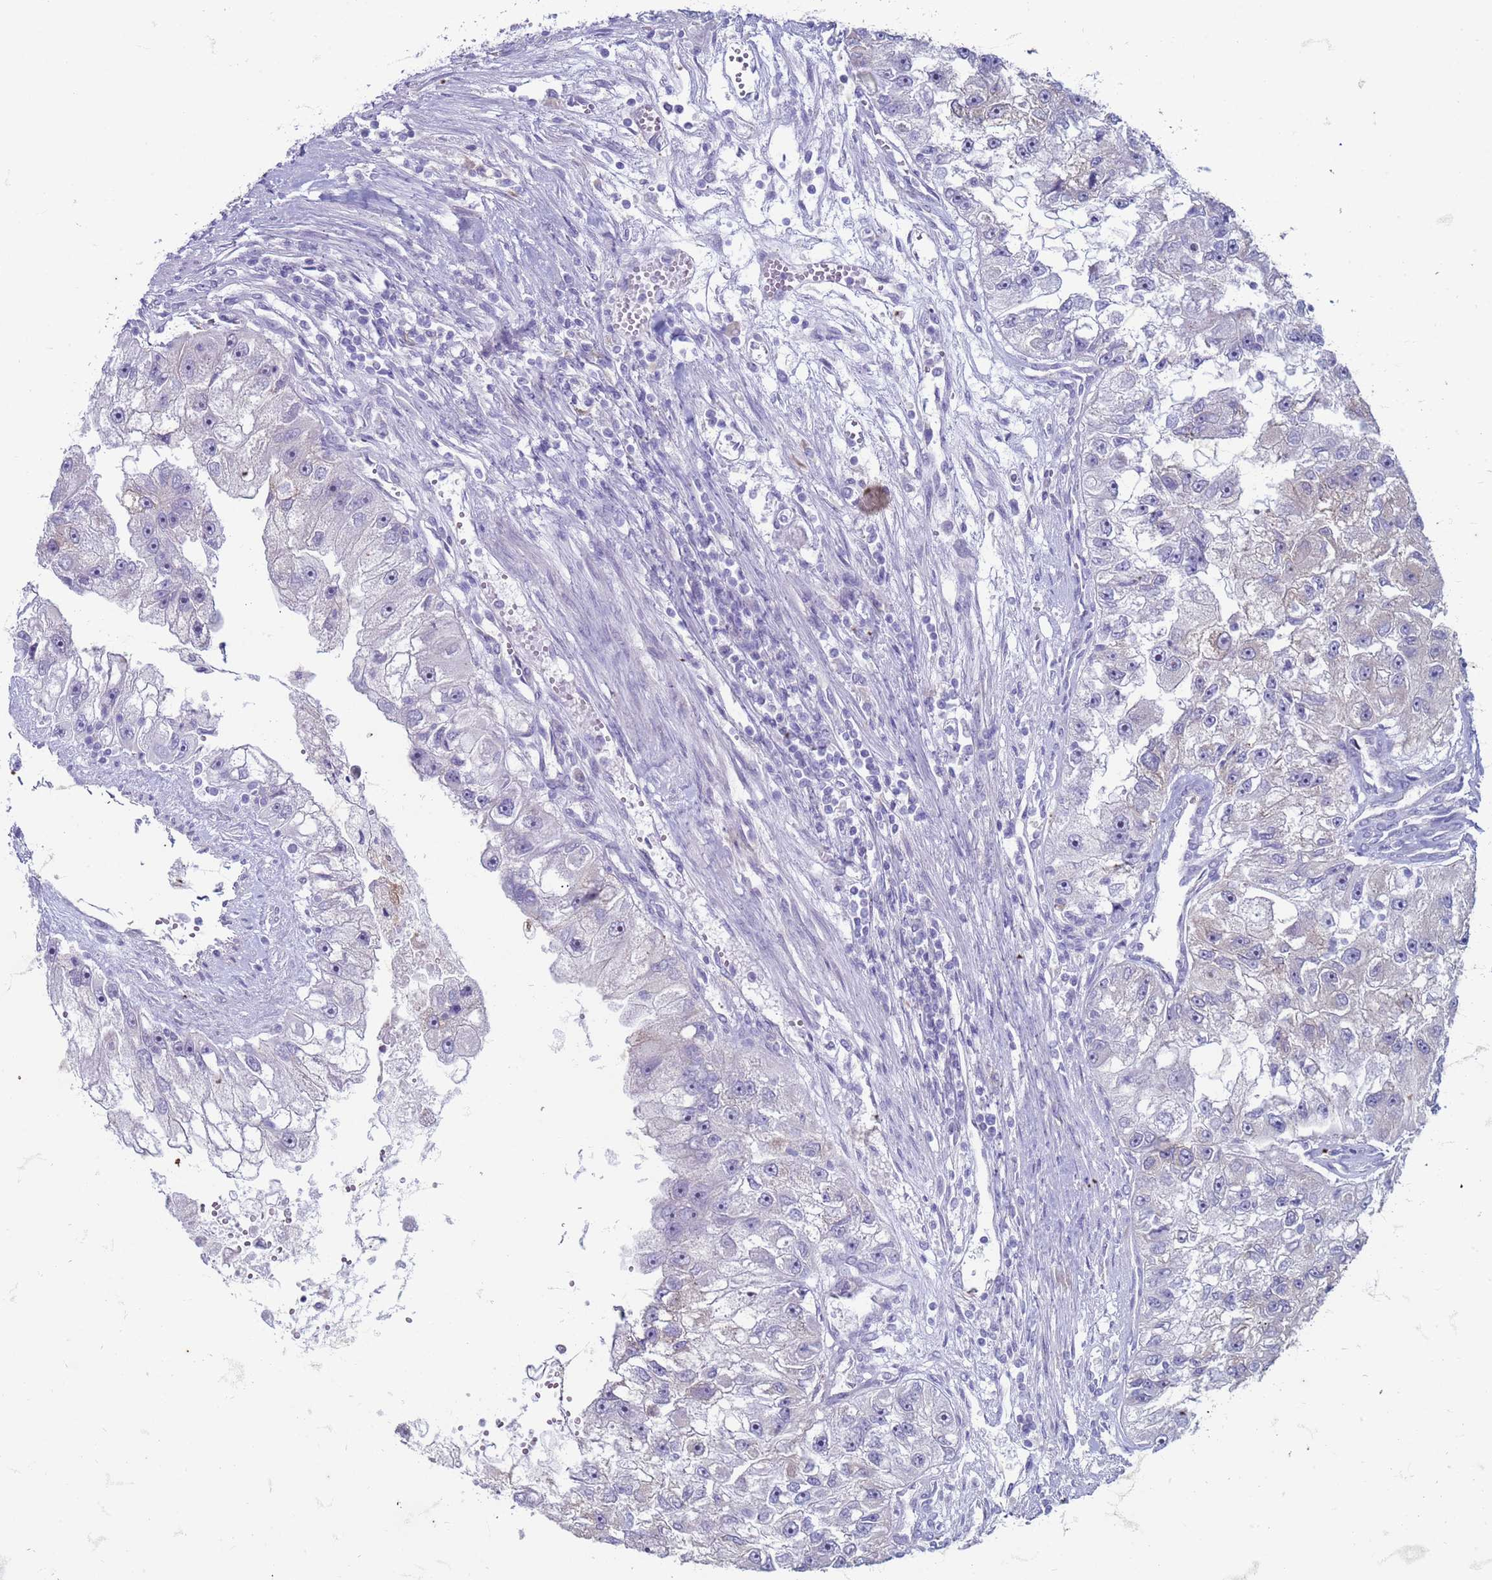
{"staining": {"intensity": "negative", "quantity": "none", "location": "none"}, "tissue": "renal cancer", "cell_type": "Tumor cells", "image_type": "cancer", "snomed": [{"axis": "morphology", "description": "Adenocarcinoma, NOS"}, {"axis": "topography", "description": "Kidney"}], "caption": "Immunohistochemical staining of adenocarcinoma (renal) shows no significant expression in tumor cells. (IHC, brightfield microscopy, high magnification).", "gene": "SUCO", "patient": {"sex": "male", "age": 63}}